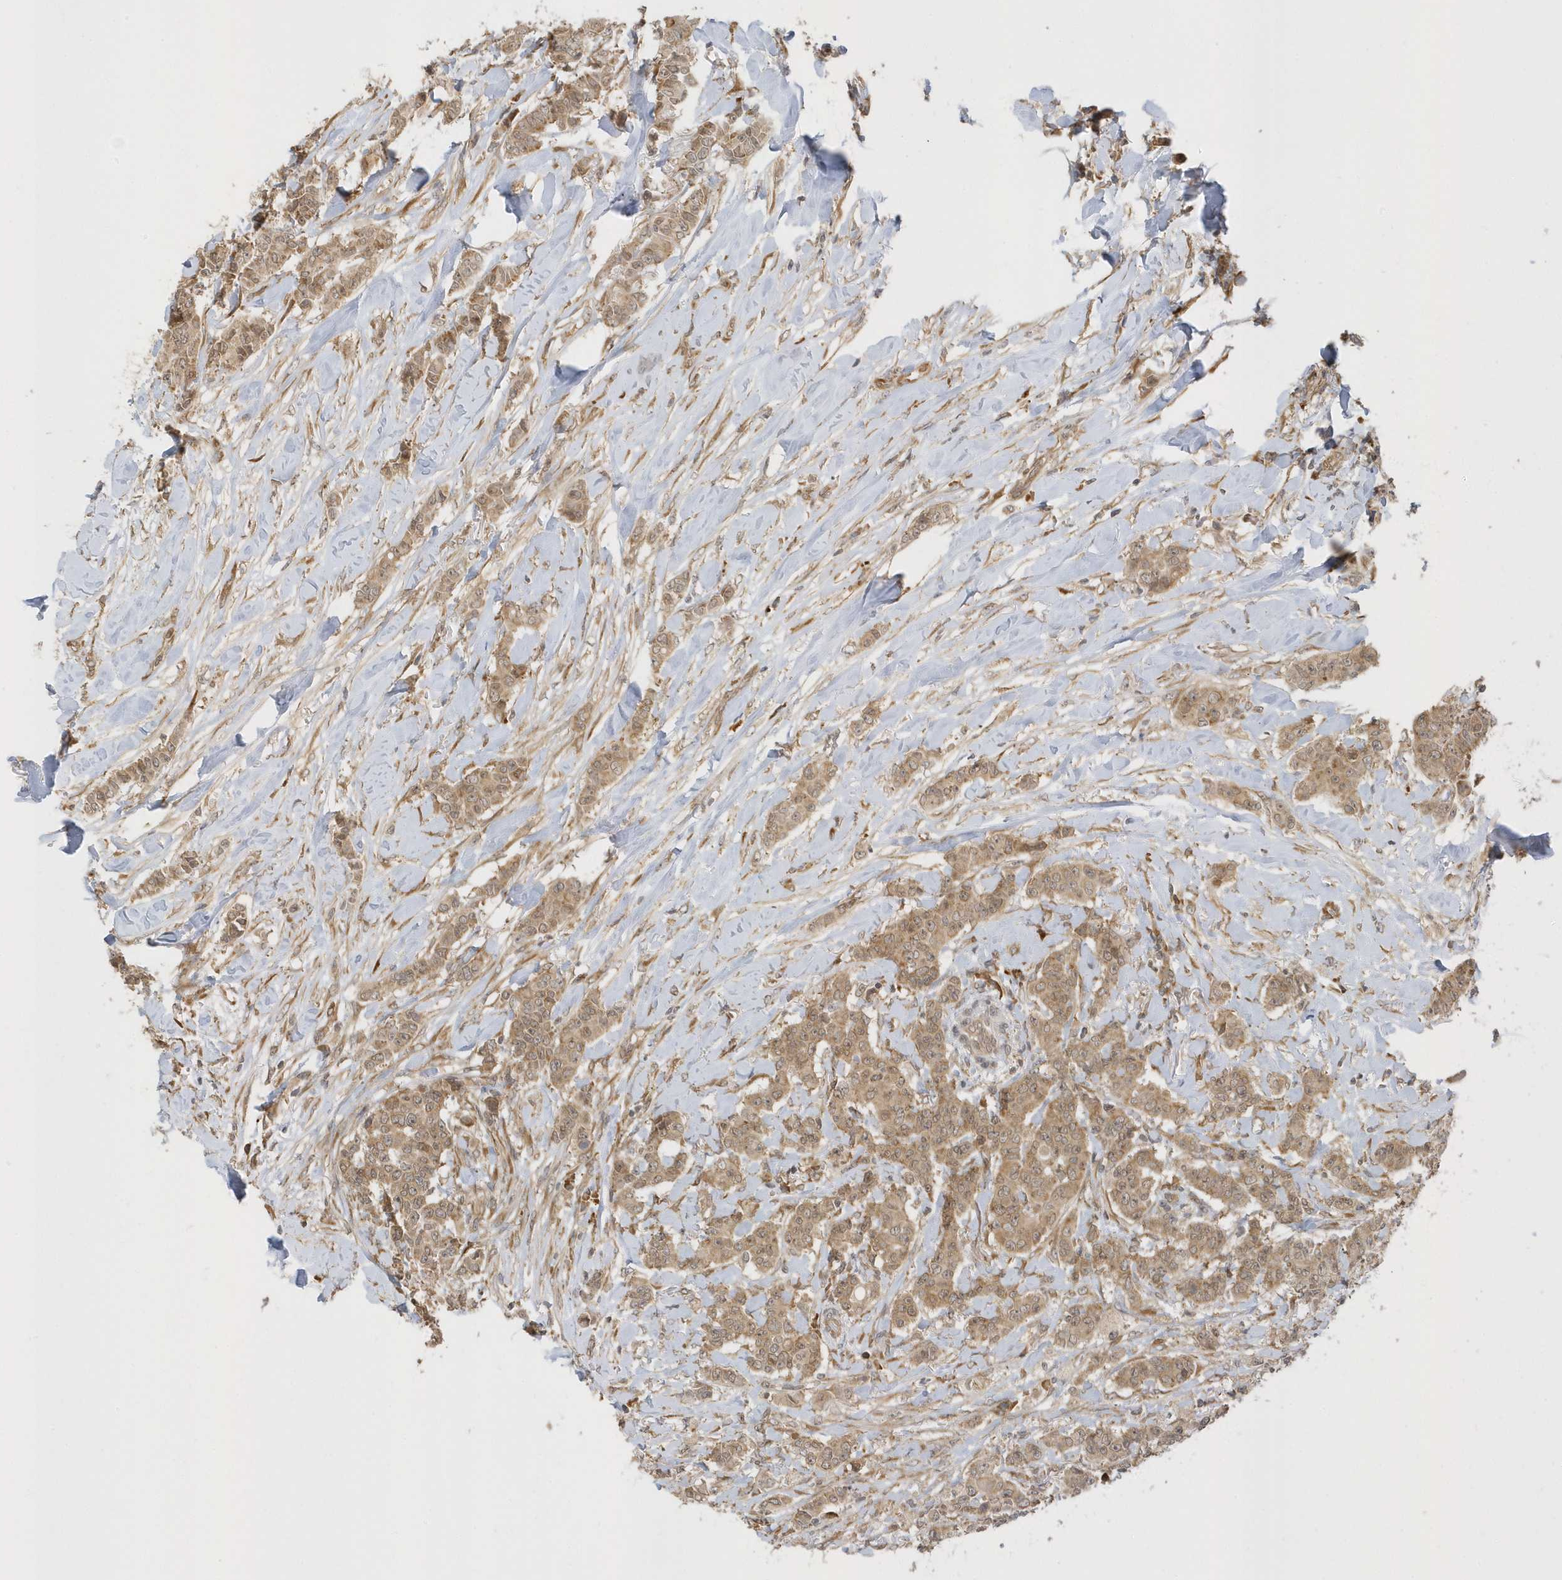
{"staining": {"intensity": "moderate", "quantity": ">75%", "location": "cytoplasmic/membranous,nuclear"}, "tissue": "breast cancer", "cell_type": "Tumor cells", "image_type": "cancer", "snomed": [{"axis": "morphology", "description": "Duct carcinoma"}, {"axis": "topography", "description": "Breast"}], "caption": "Human breast infiltrating ductal carcinoma stained with a brown dye exhibits moderate cytoplasmic/membranous and nuclear positive staining in about >75% of tumor cells.", "gene": "METTL21A", "patient": {"sex": "female", "age": 40}}